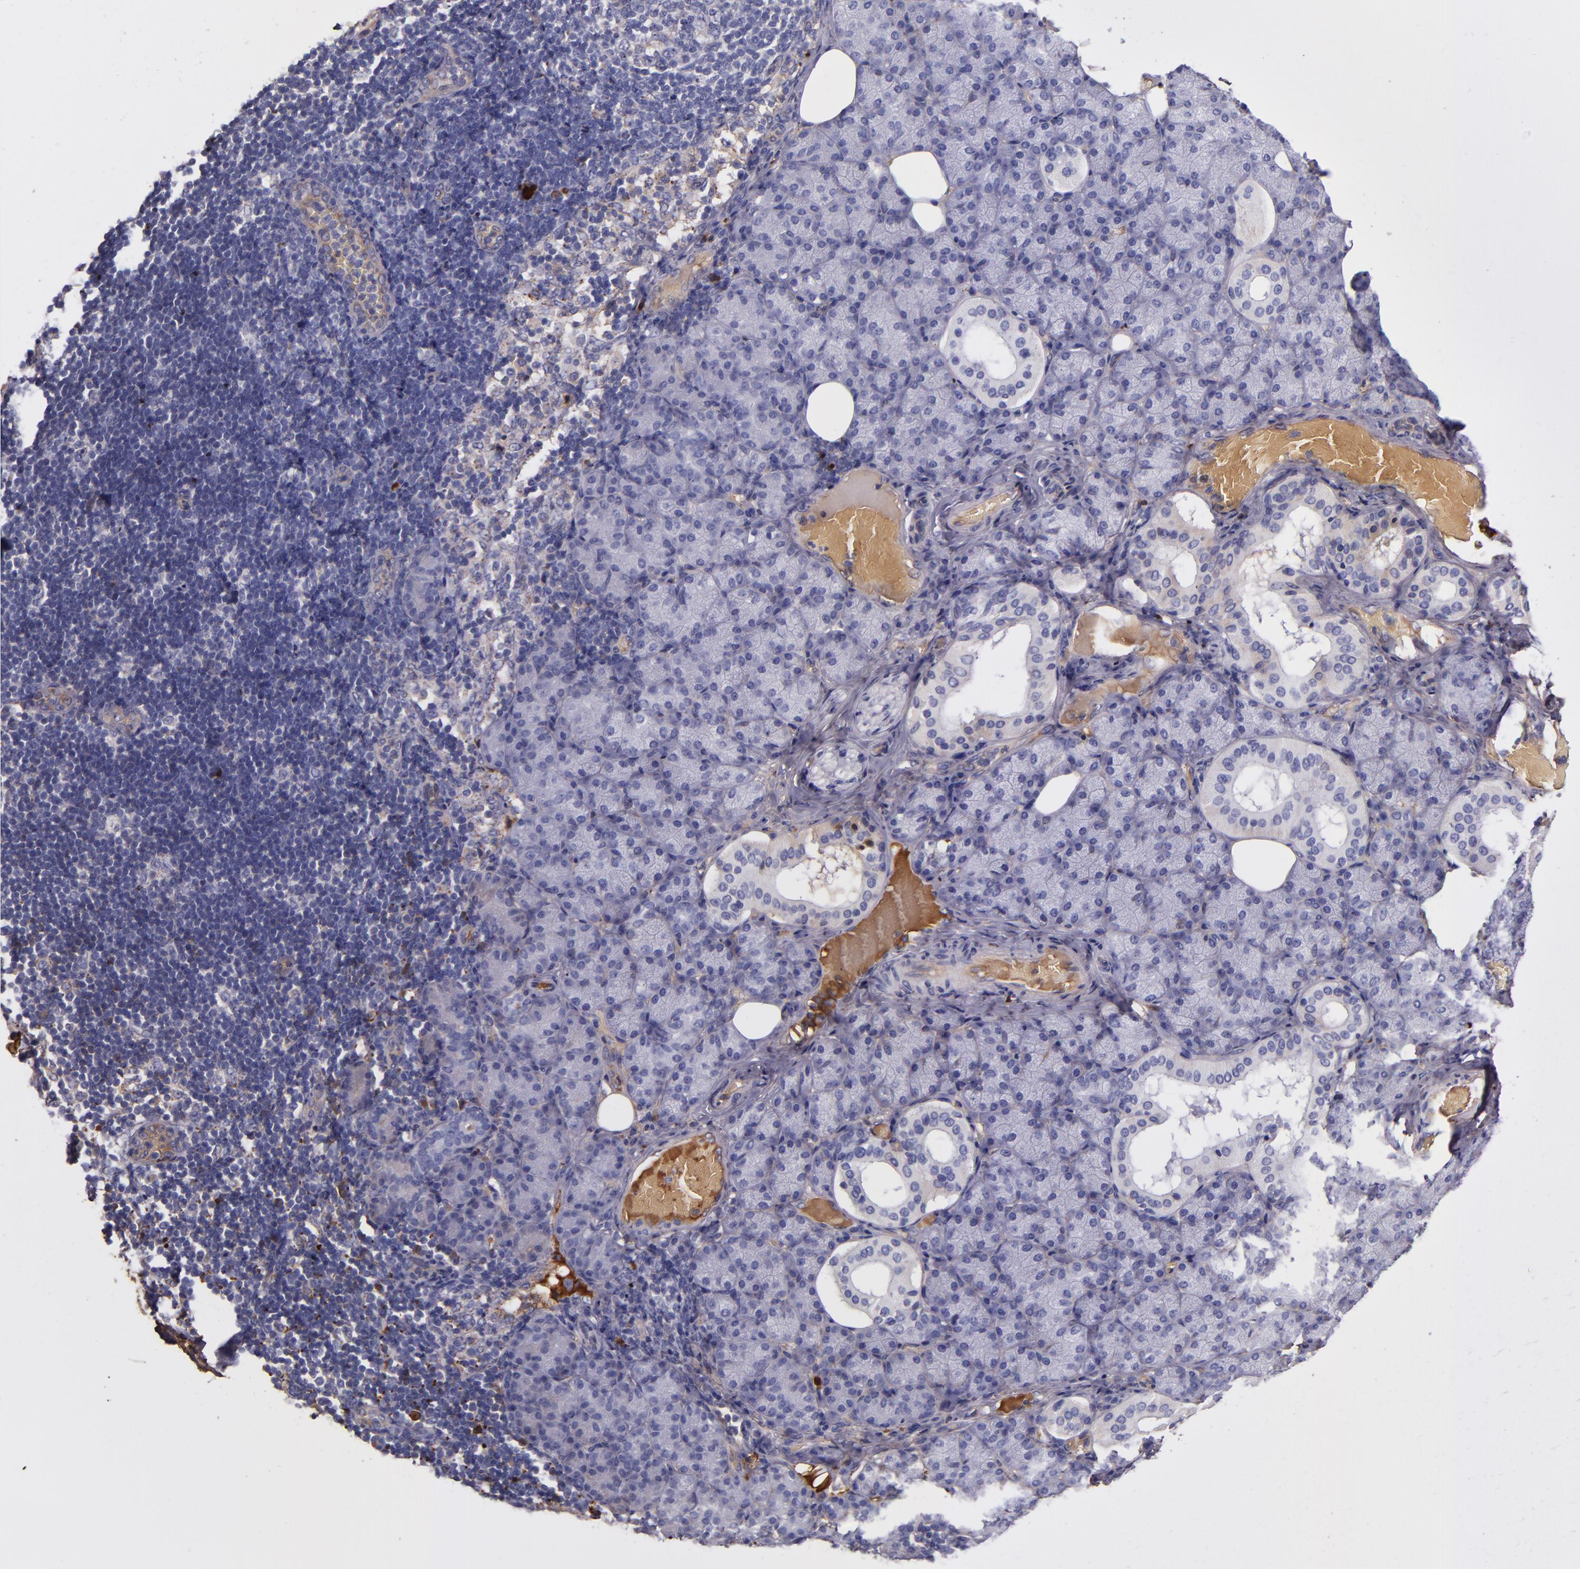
{"staining": {"intensity": "negative", "quantity": "none", "location": "none"}, "tissue": "salivary gland", "cell_type": "Glandular cells", "image_type": "normal", "snomed": [{"axis": "morphology", "description": "Normal tissue, NOS"}, {"axis": "topography", "description": "Lymph node"}, {"axis": "topography", "description": "Salivary gland"}], "caption": "The image reveals no staining of glandular cells in normal salivary gland.", "gene": "CLEC3B", "patient": {"sex": "male", "age": 8}}